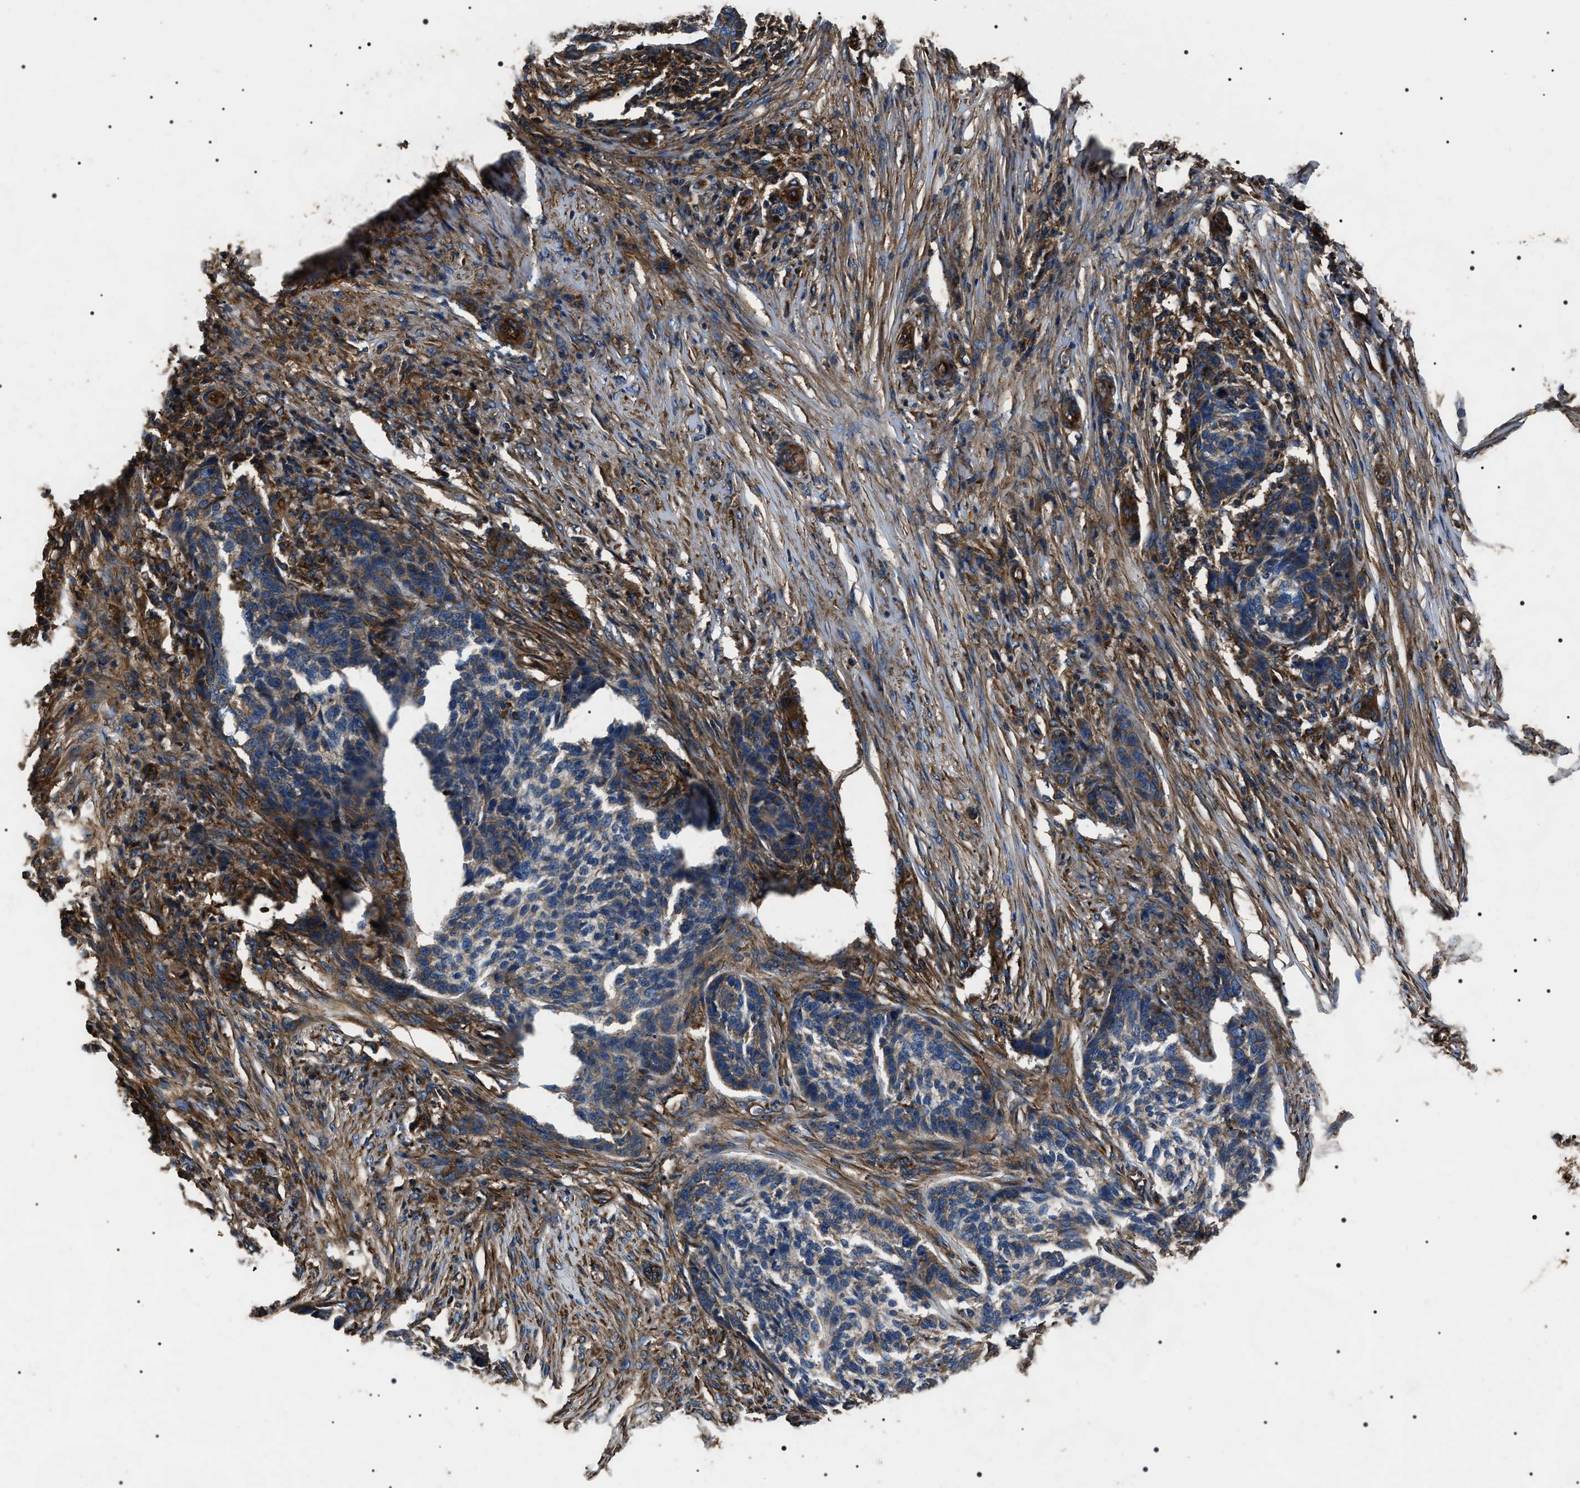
{"staining": {"intensity": "weak", "quantity": "25%-75%", "location": "cytoplasmic/membranous"}, "tissue": "skin cancer", "cell_type": "Tumor cells", "image_type": "cancer", "snomed": [{"axis": "morphology", "description": "Basal cell carcinoma"}, {"axis": "topography", "description": "Skin"}], "caption": "Approximately 25%-75% of tumor cells in basal cell carcinoma (skin) exhibit weak cytoplasmic/membranous protein staining as visualized by brown immunohistochemical staining.", "gene": "HSCB", "patient": {"sex": "male", "age": 85}}